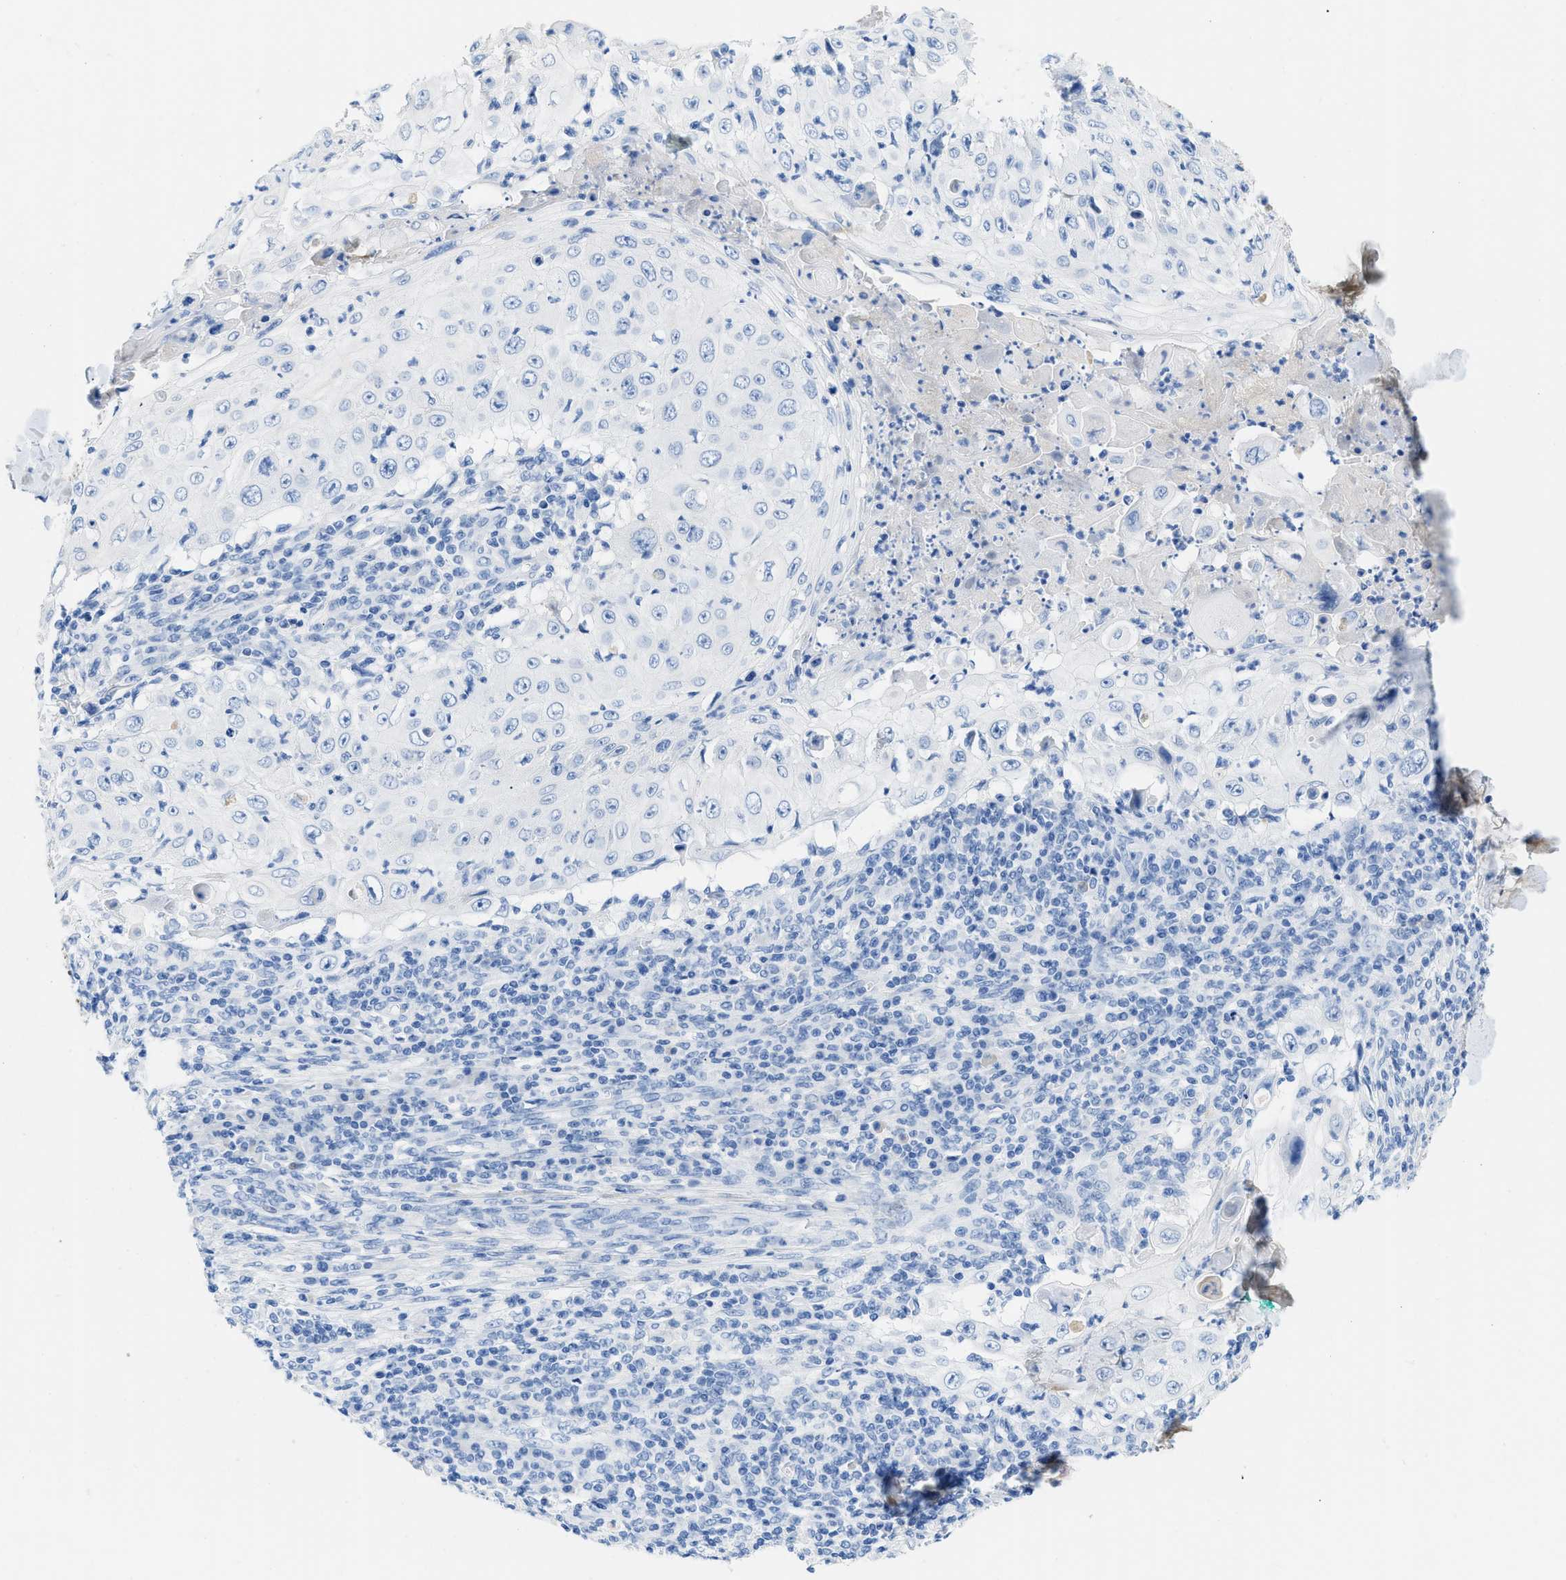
{"staining": {"intensity": "negative", "quantity": "none", "location": "none"}, "tissue": "skin cancer", "cell_type": "Tumor cells", "image_type": "cancer", "snomed": [{"axis": "morphology", "description": "Squamous cell carcinoma, NOS"}, {"axis": "topography", "description": "Skin"}], "caption": "IHC of skin cancer shows no staining in tumor cells.", "gene": "COL3A1", "patient": {"sex": "male", "age": 86}}